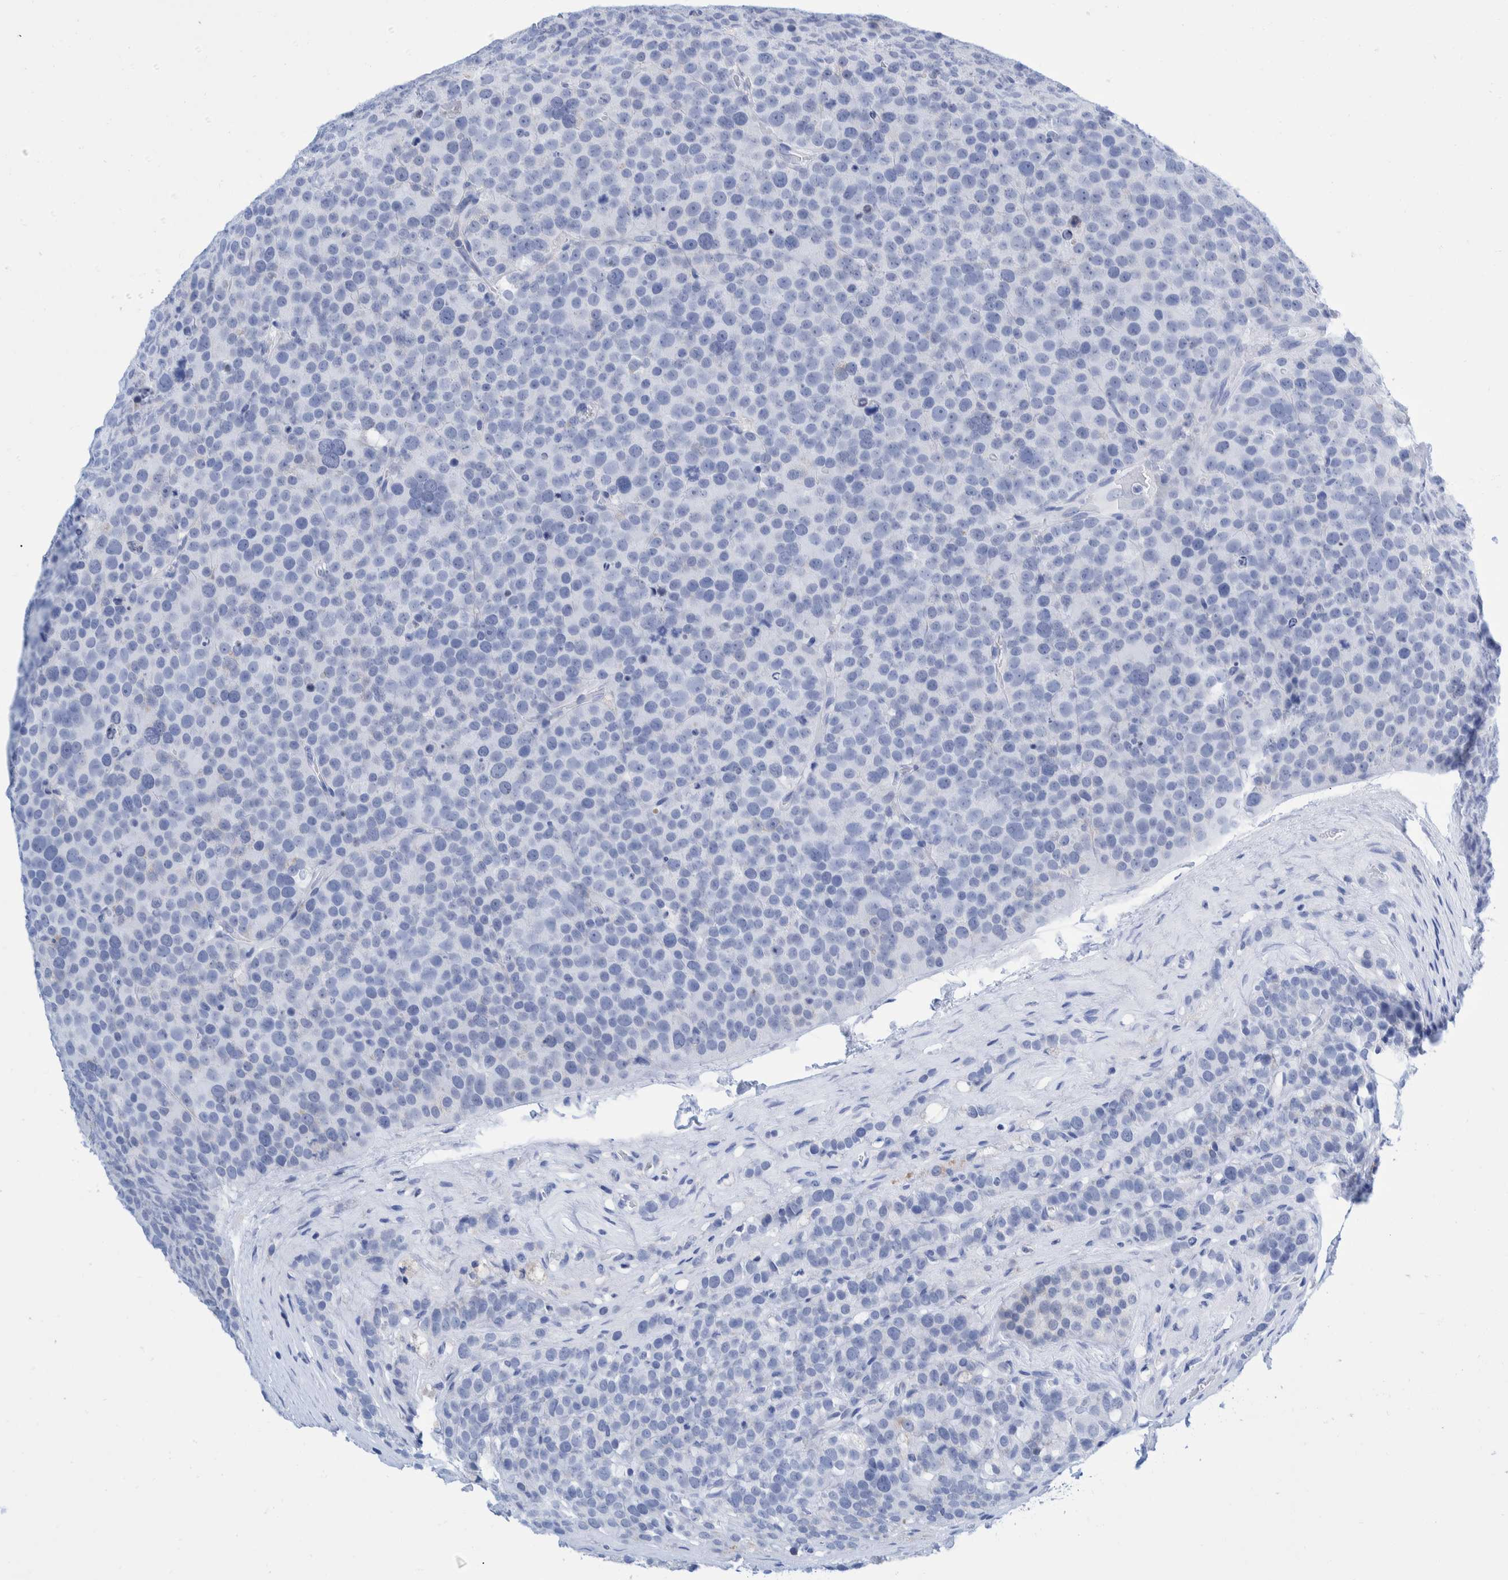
{"staining": {"intensity": "negative", "quantity": "none", "location": "none"}, "tissue": "testis cancer", "cell_type": "Tumor cells", "image_type": "cancer", "snomed": [{"axis": "morphology", "description": "Seminoma, NOS"}, {"axis": "topography", "description": "Testis"}], "caption": "Histopathology image shows no significant protein staining in tumor cells of testis seminoma.", "gene": "KRT14", "patient": {"sex": "male", "age": 71}}